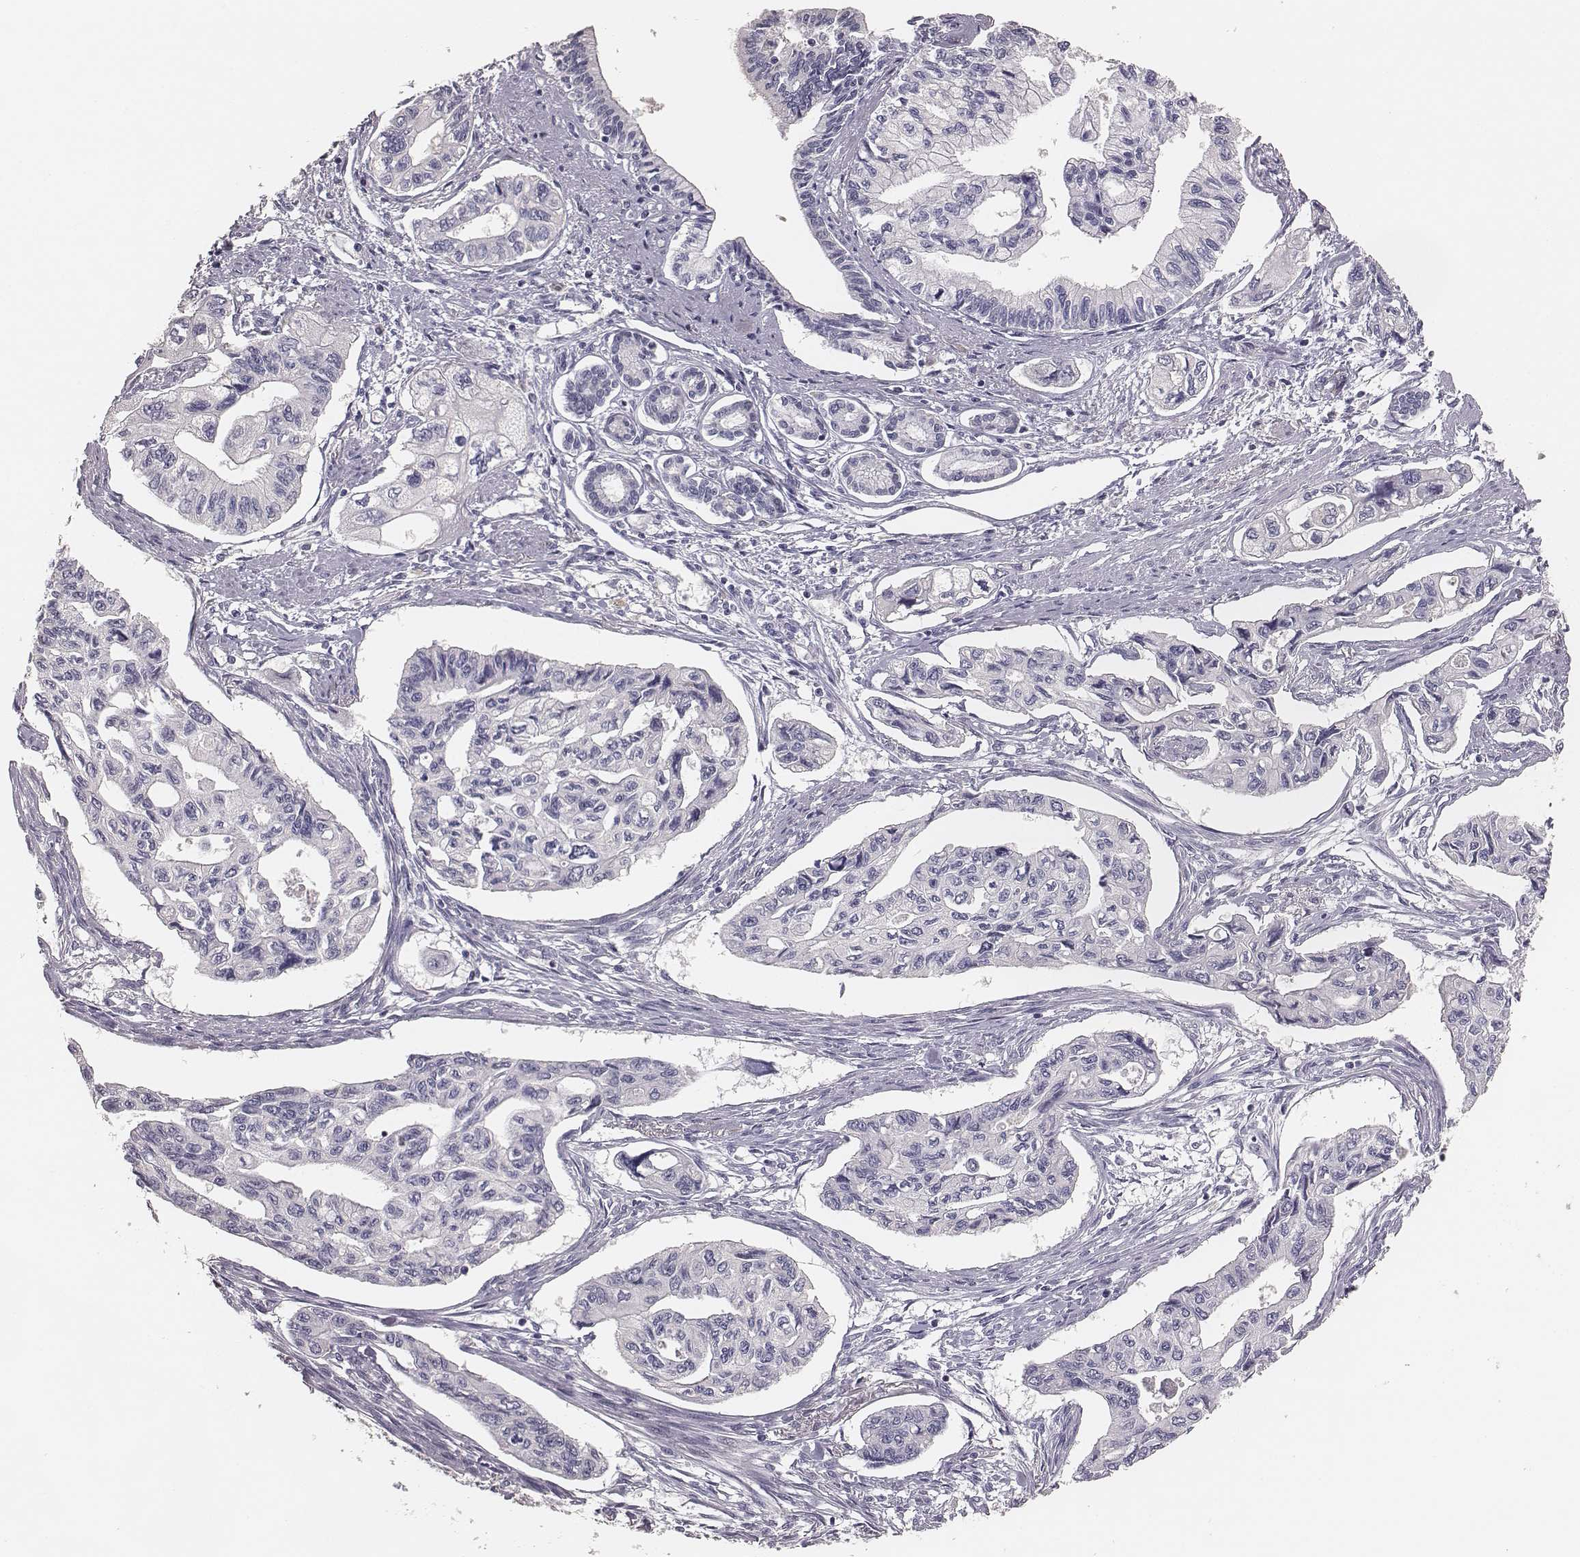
{"staining": {"intensity": "negative", "quantity": "none", "location": "none"}, "tissue": "pancreatic cancer", "cell_type": "Tumor cells", "image_type": "cancer", "snomed": [{"axis": "morphology", "description": "Adenocarcinoma, NOS"}, {"axis": "topography", "description": "Pancreas"}], "caption": "Immunohistochemistry (IHC) histopathology image of human pancreatic adenocarcinoma stained for a protein (brown), which reveals no staining in tumor cells.", "gene": "MYH6", "patient": {"sex": "female", "age": 76}}